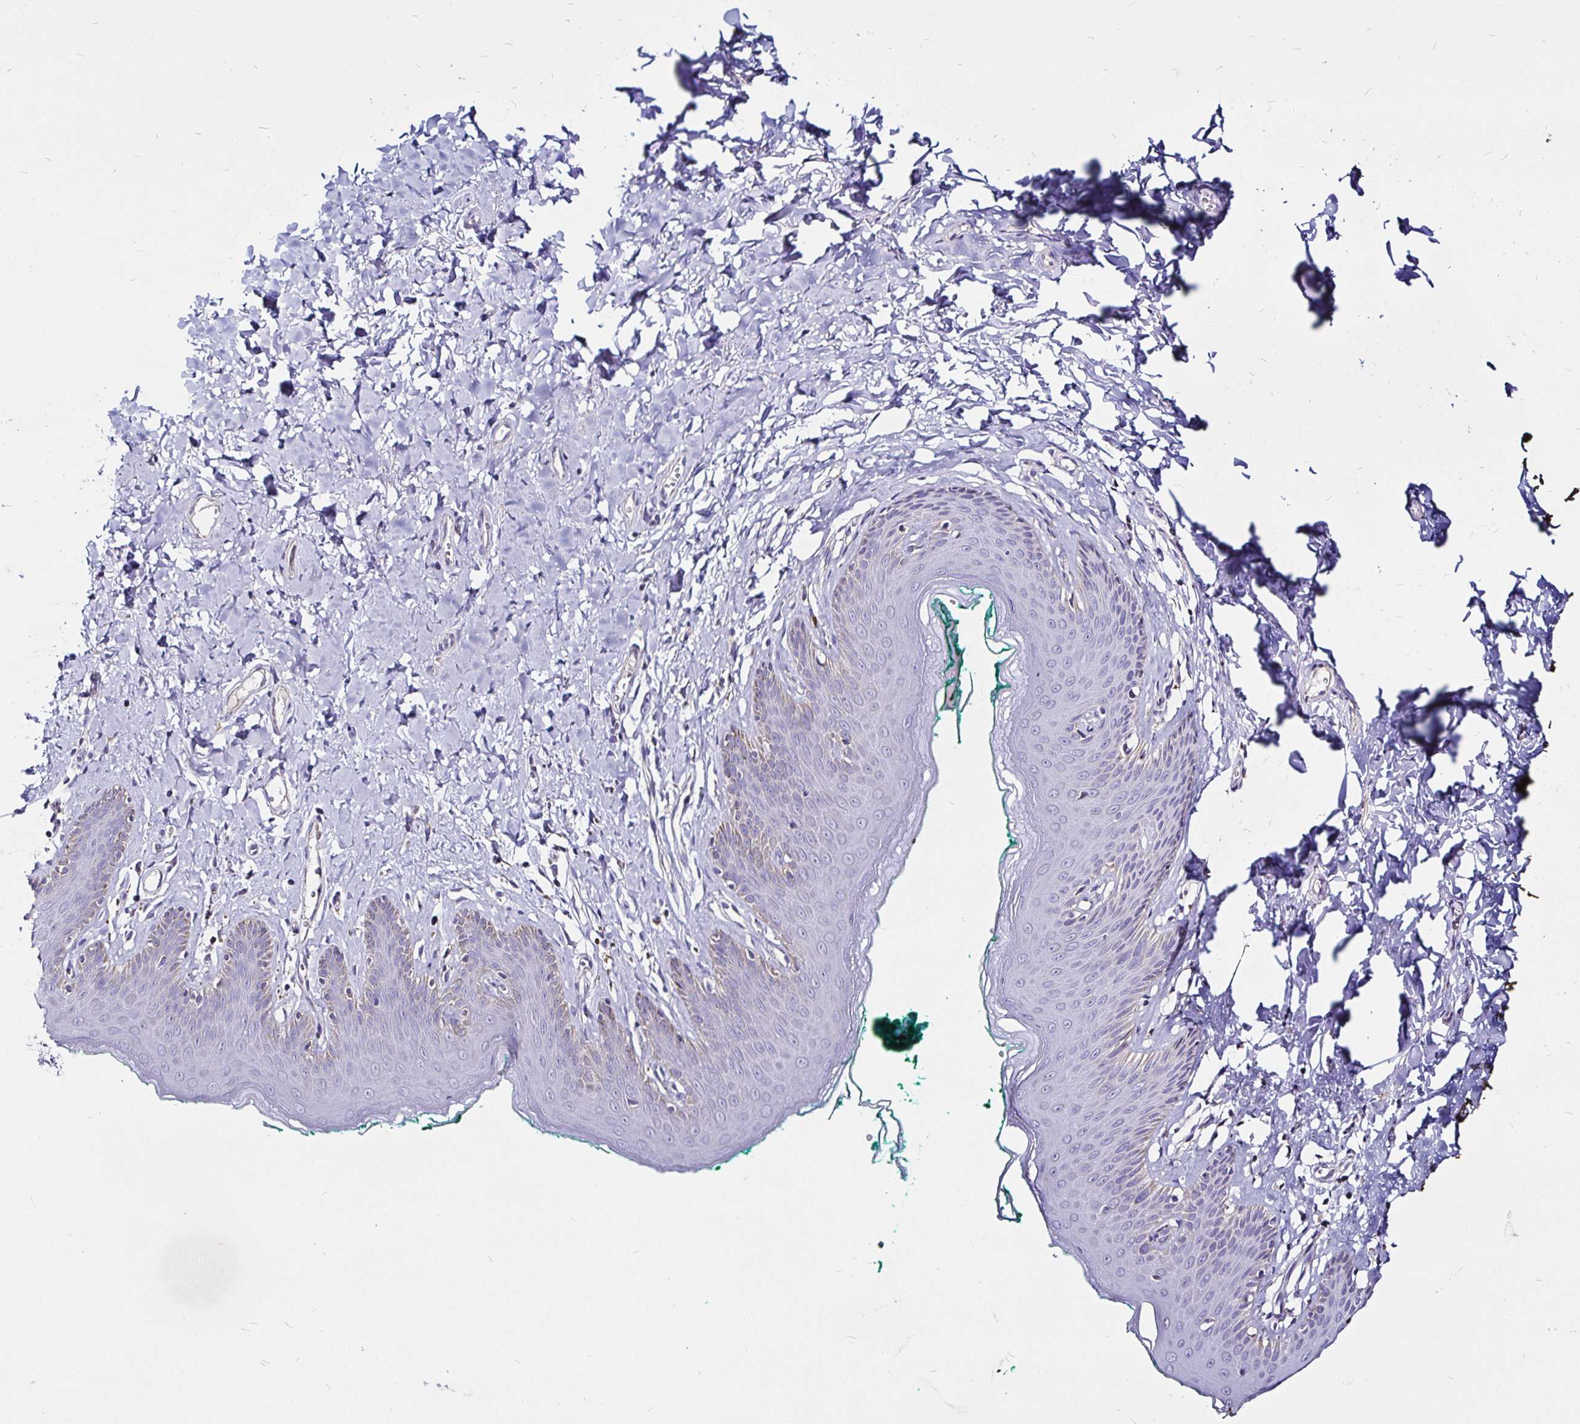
{"staining": {"intensity": "weak", "quantity": "<25%", "location": "cytoplasmic/membranous"}, "tissue": "skin", "cell_type": "Epidermal cells", "image_type": "normal", "snomed": [{"axis": "morphology", "description": "Normal tissue, NOS"}, {"axis": "topography", "description": "Vulva"}, {"axis": "topography", "description": "Peripheral nerve tissue"}], "caption": "Immunohistochemistry of benign skin shows no staining in epidermal cells.", "gene": "PGAM2", "patient": {"sex": "female", "age": 66}}